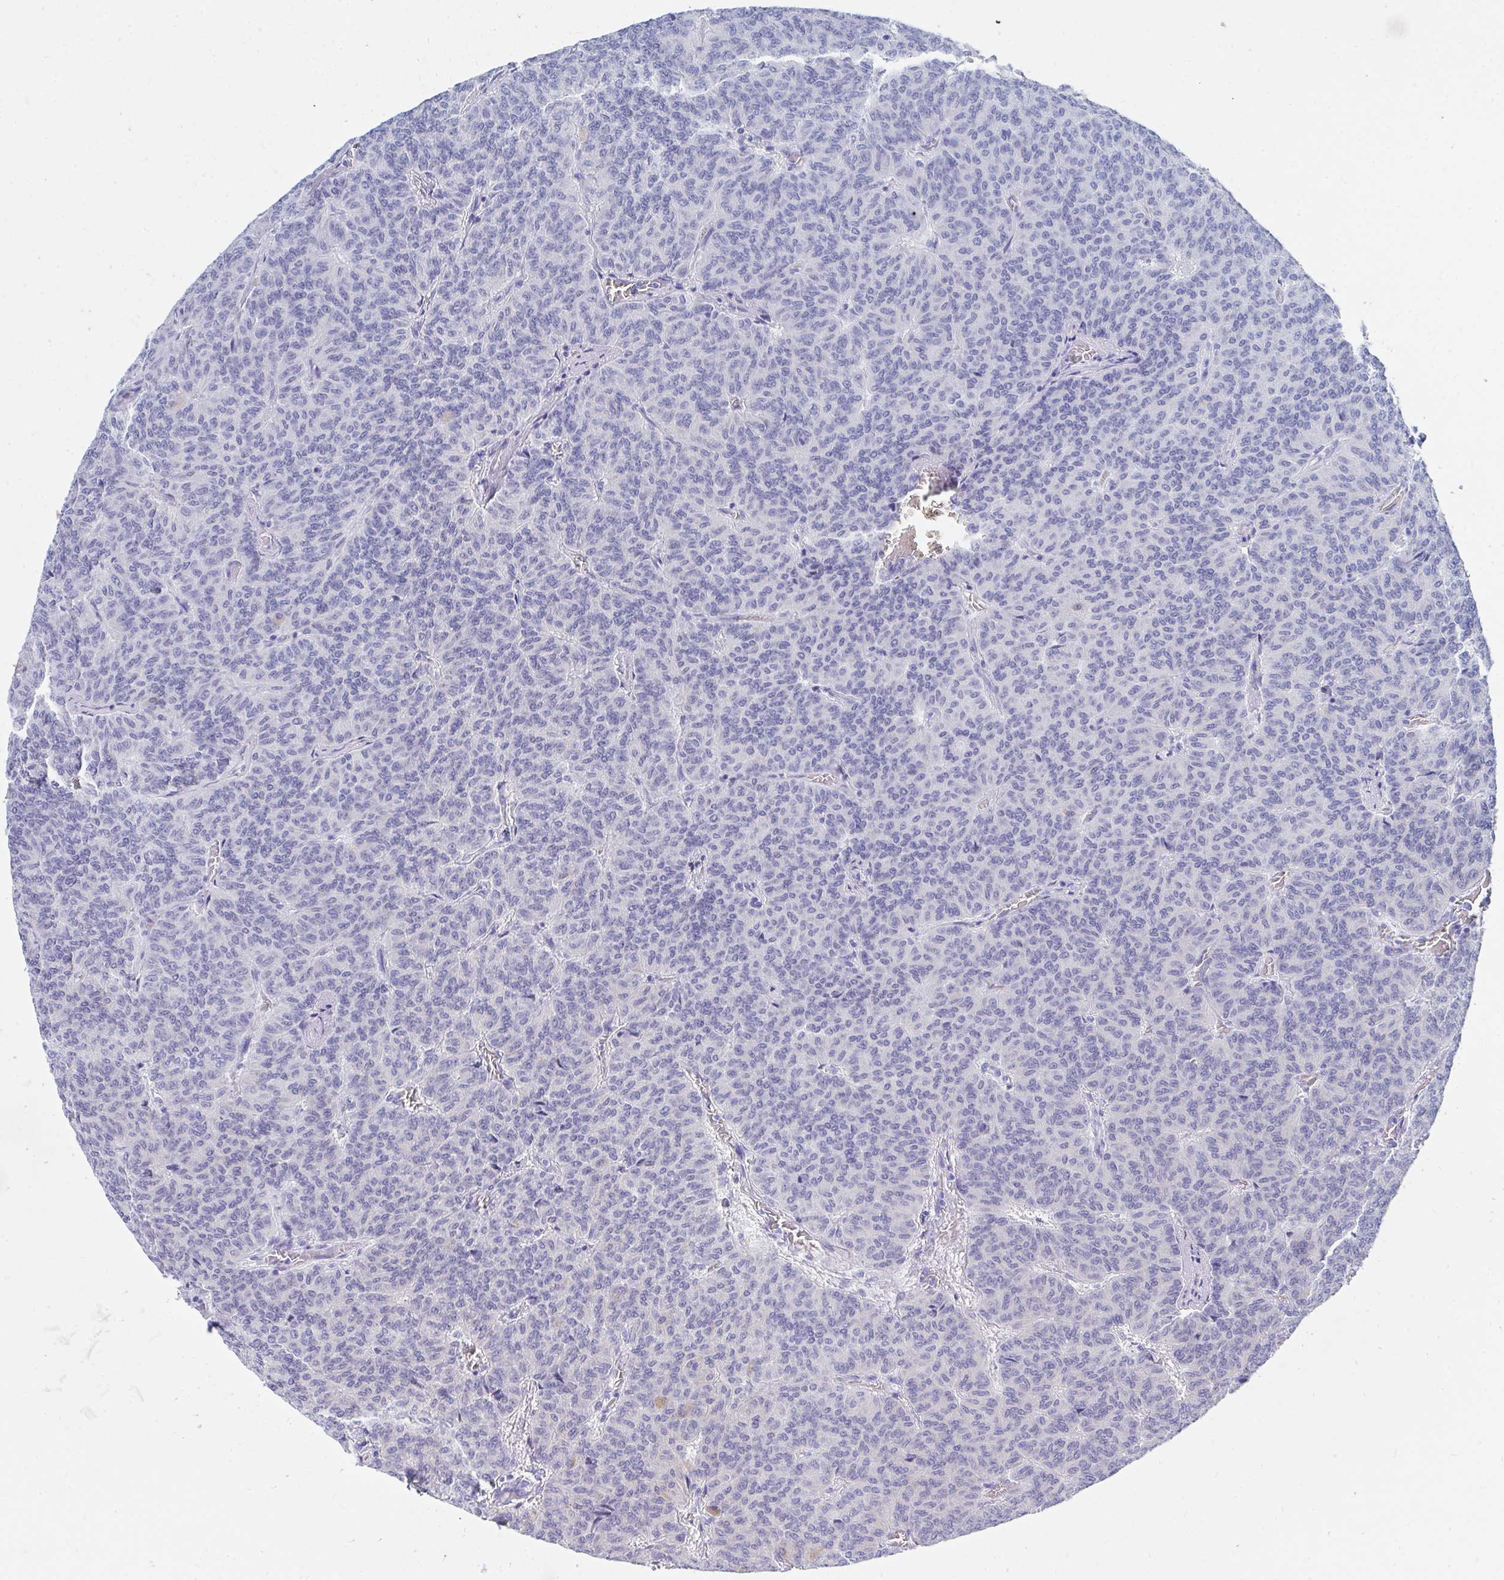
{"staining": {"intensity": "negative", "quantity": "none", "location": "none"}, "tissue": "carcinoid", "cell_type": "Tumor cells", "image_type": "cancer", "snomed": [{"axis": "morphology", "description": "Carcinoid, malignant, NOS"}, {"axis": "topography", "description": "Lung"}], "caption": "High power microscopy image of an immunohistochemistry image of malignant carcinoid, revealing no significant expression in tumor cells. Nuclei are stained in blue.", "gene": "MROH2B", "patient": {"sex": "male", "age": 61}}